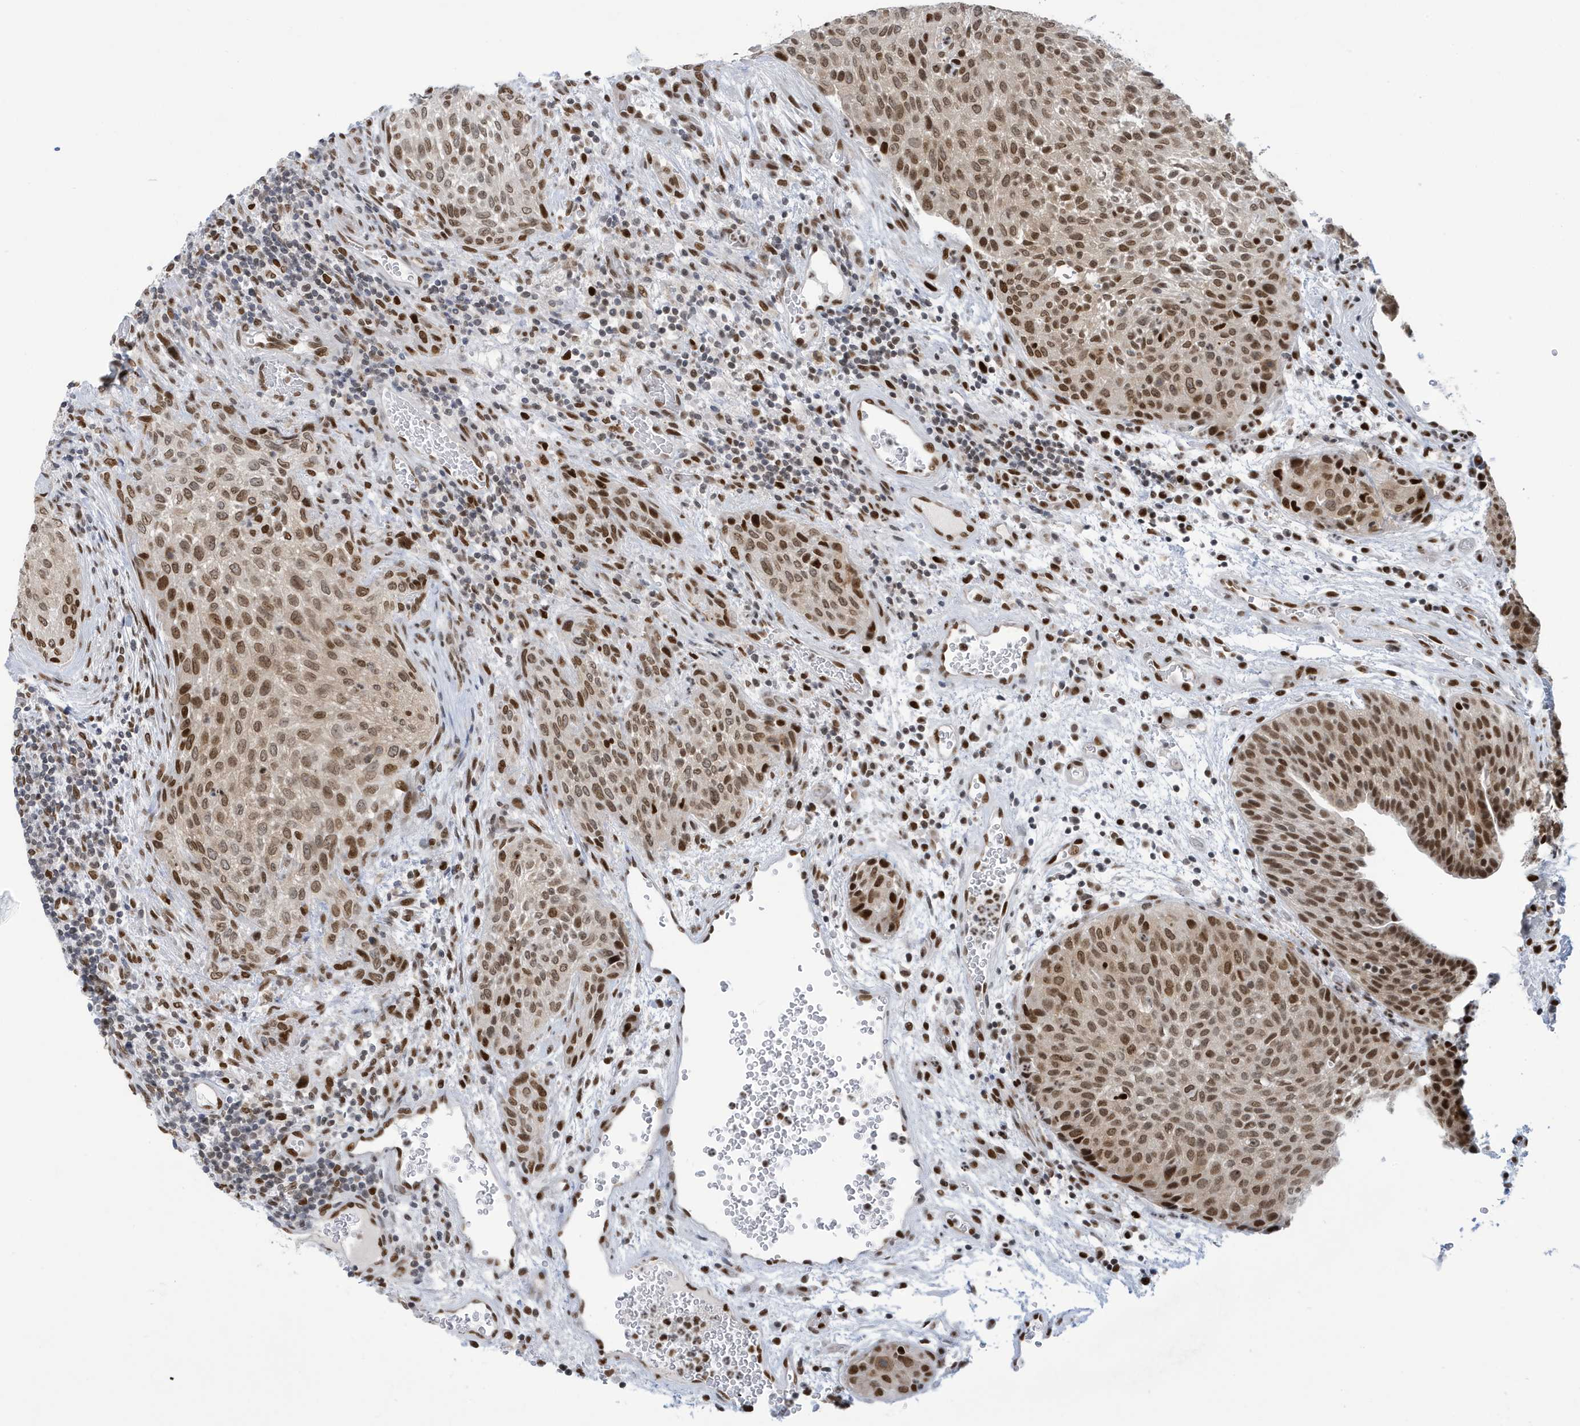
{"staining": {"intensity": "moderate", "quantity": ">75%", "location": "nuclear"}, "tissue": "urothelial cancer", "cell_type": "Tumor cells", "image_type": "cancer", "snomed": [{"axis": "morphology", "description": "Urothelial carcinoma, High grade"}, {"axis": "topography", "description": "Urinary bladder"}], "caption": "Protein staining of urothelial carcinoma (high-grade) tissue demonstrates moderate nuclear expression in approximately >75% of tumor cells. (Stains: DAB in brown, nuclei in blue, Microscopy: brightfield microscopy at high magnification).", "gene": "PCYT1A", "patient": {"sex": "male", "age": 35}}